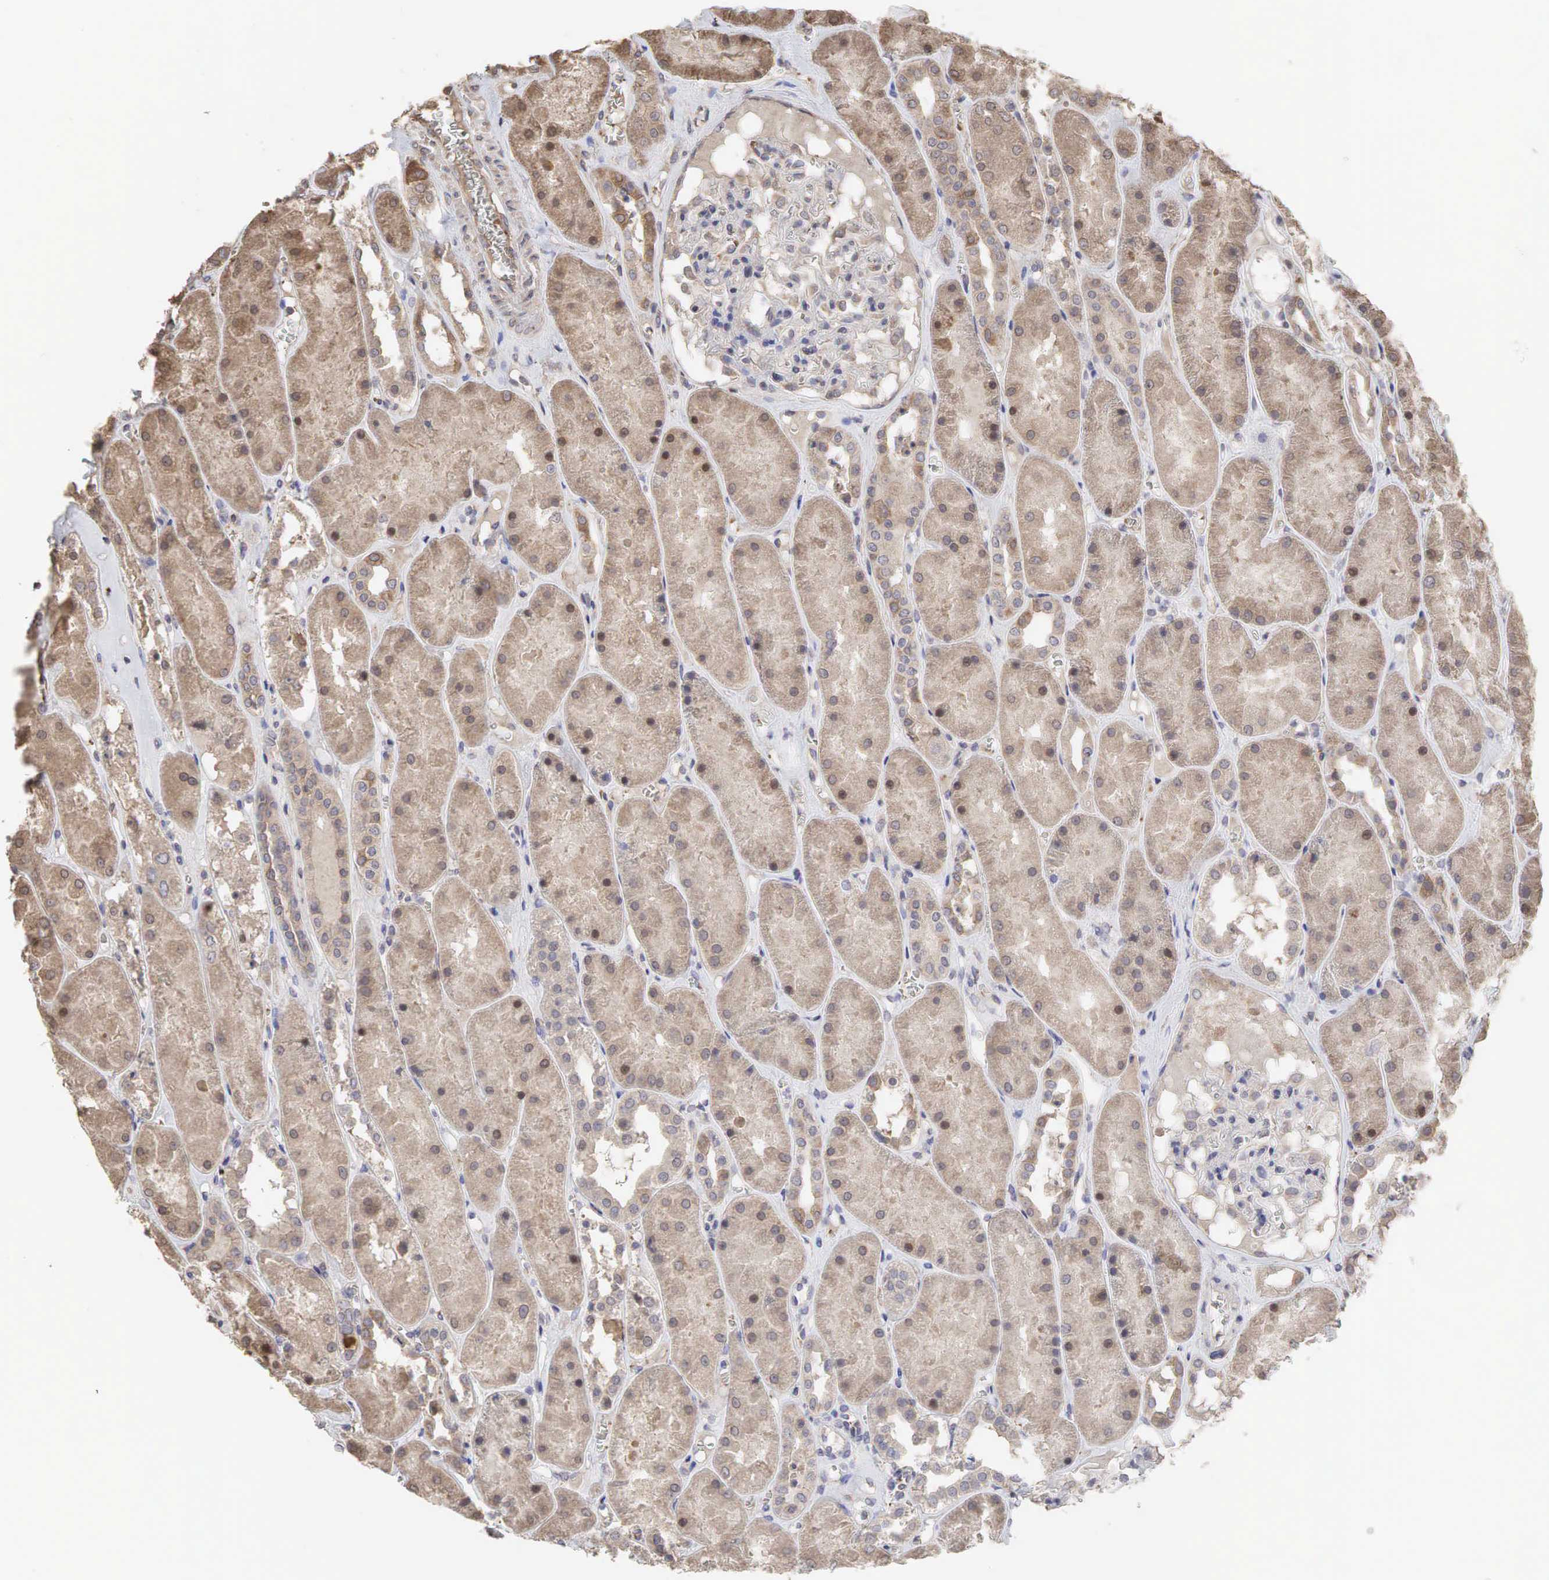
{"staining": {"intensity": "weak", "quantity": "<25%", "location": "cytoplasmic/membranous"}, "tissue": "kidney", "cell_type": "Cells in glomeruli", "image_type": "normal", "snomed": [{"axis": "morphology", "description": "Normal tissue, NOS"}, {"axis": "topography", "description": "Kidney"}], "caption": "A high-resolution micrograph shows immunohistochemistry (IHC) staining of unremarkable kidney, which reveals no significant staining in cells in glomeruli. (Brightfield microscopy of DAB IHC at high magnification).", "gene": "PABPC5", "patient": {"sex": "male", "age": 36}}